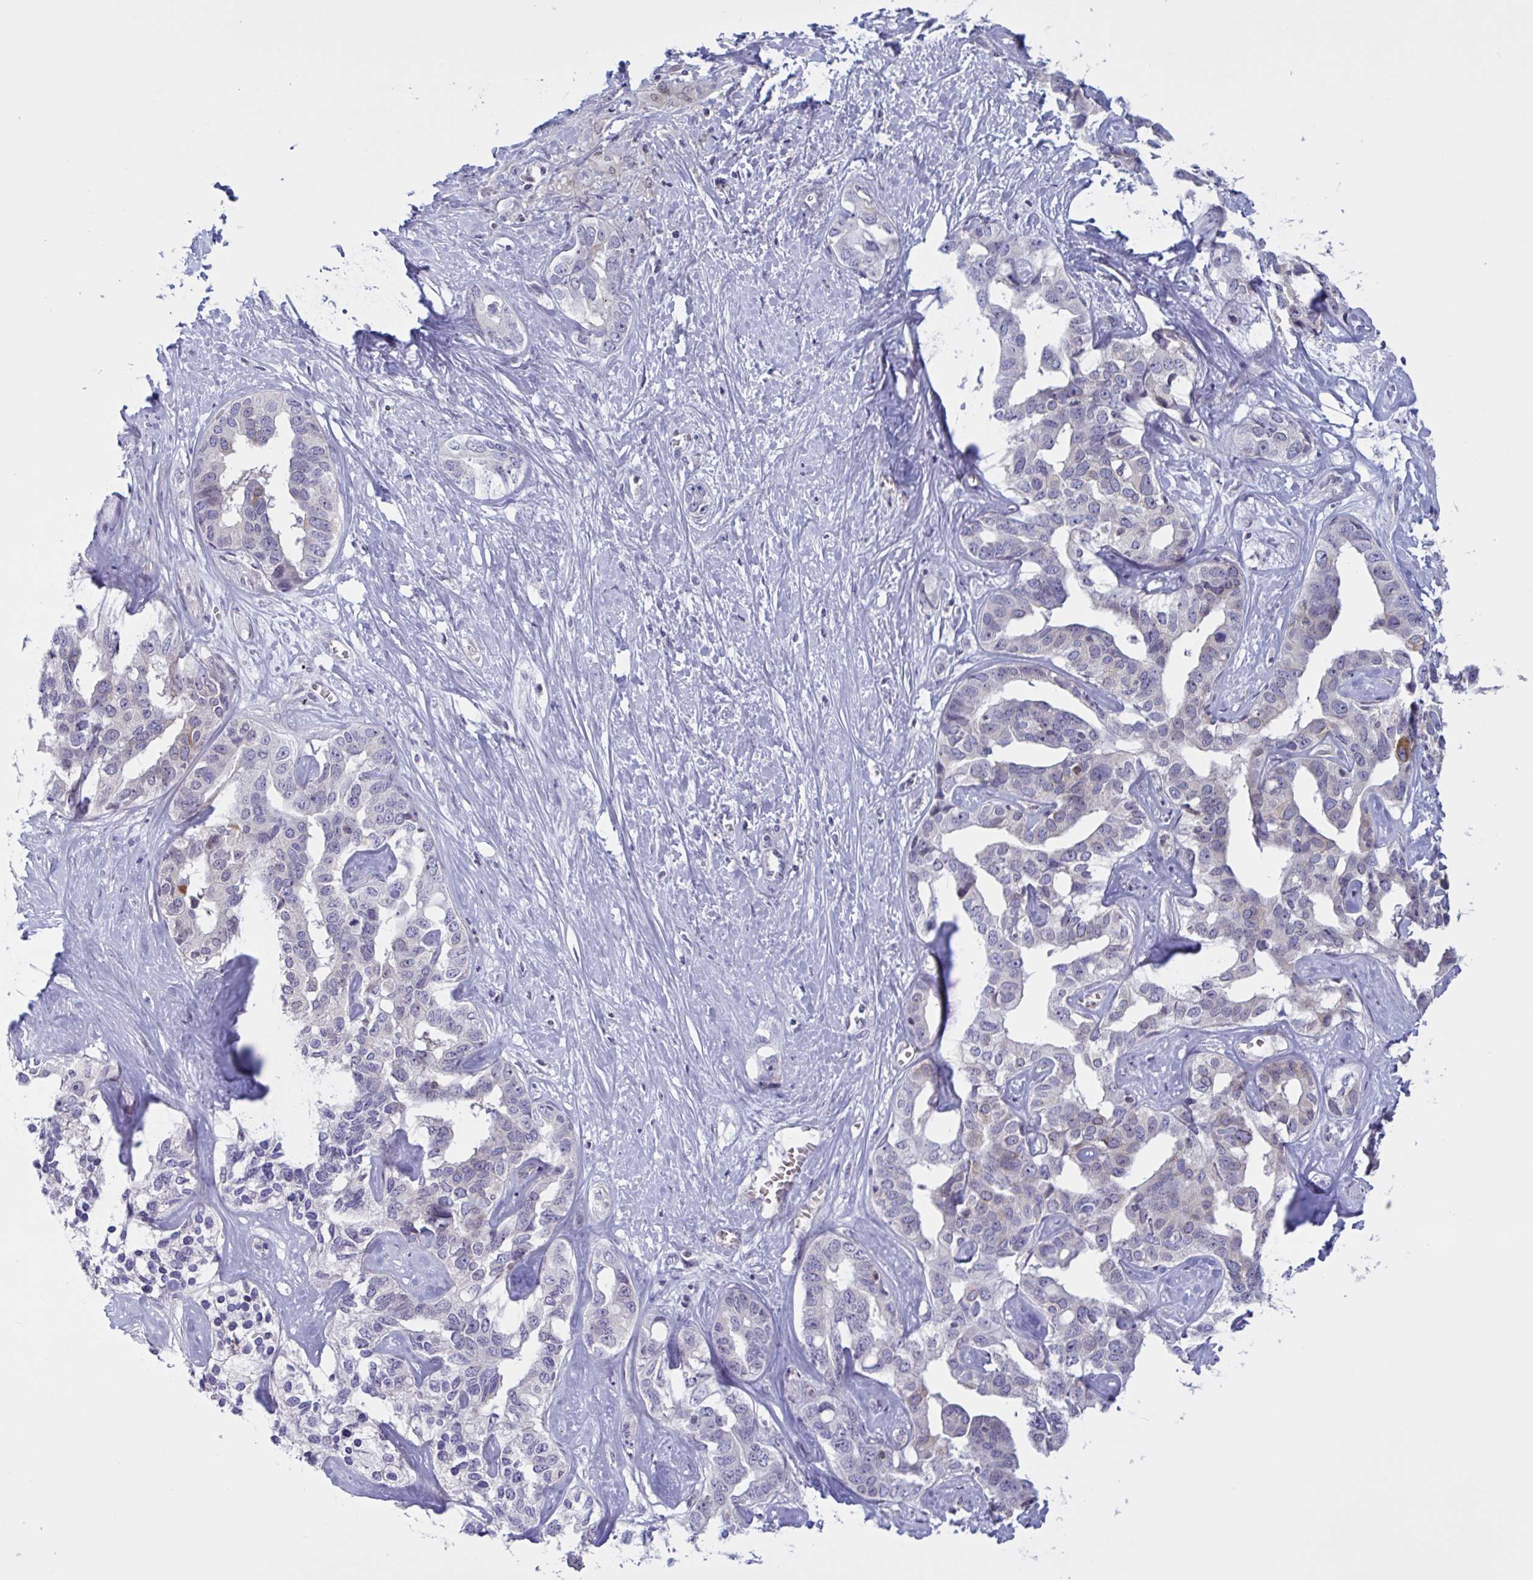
{"staining": {"intensity": "negative", "quantity": "none", "location": "none"}, "tissue": "liver cancer", "cell_type": "Tumor cells", "image_type": "cancer", "snomed": [{"axis": "morphology", "description": "Cholangiocarcinoma"}, {"axis": "topography", "description": "Liver"}], "caption": "Protein analysis of cholangiocarcinoma (liver) displays no significant expression in tumor cells. The staining was performed using DAB to visualize the protein expression in brown, while the nuclei were stained in blue with hematoxylin (Magnification: 20x).", "gene": "TANK", "patient": {"sex": "male", "age": 59}}